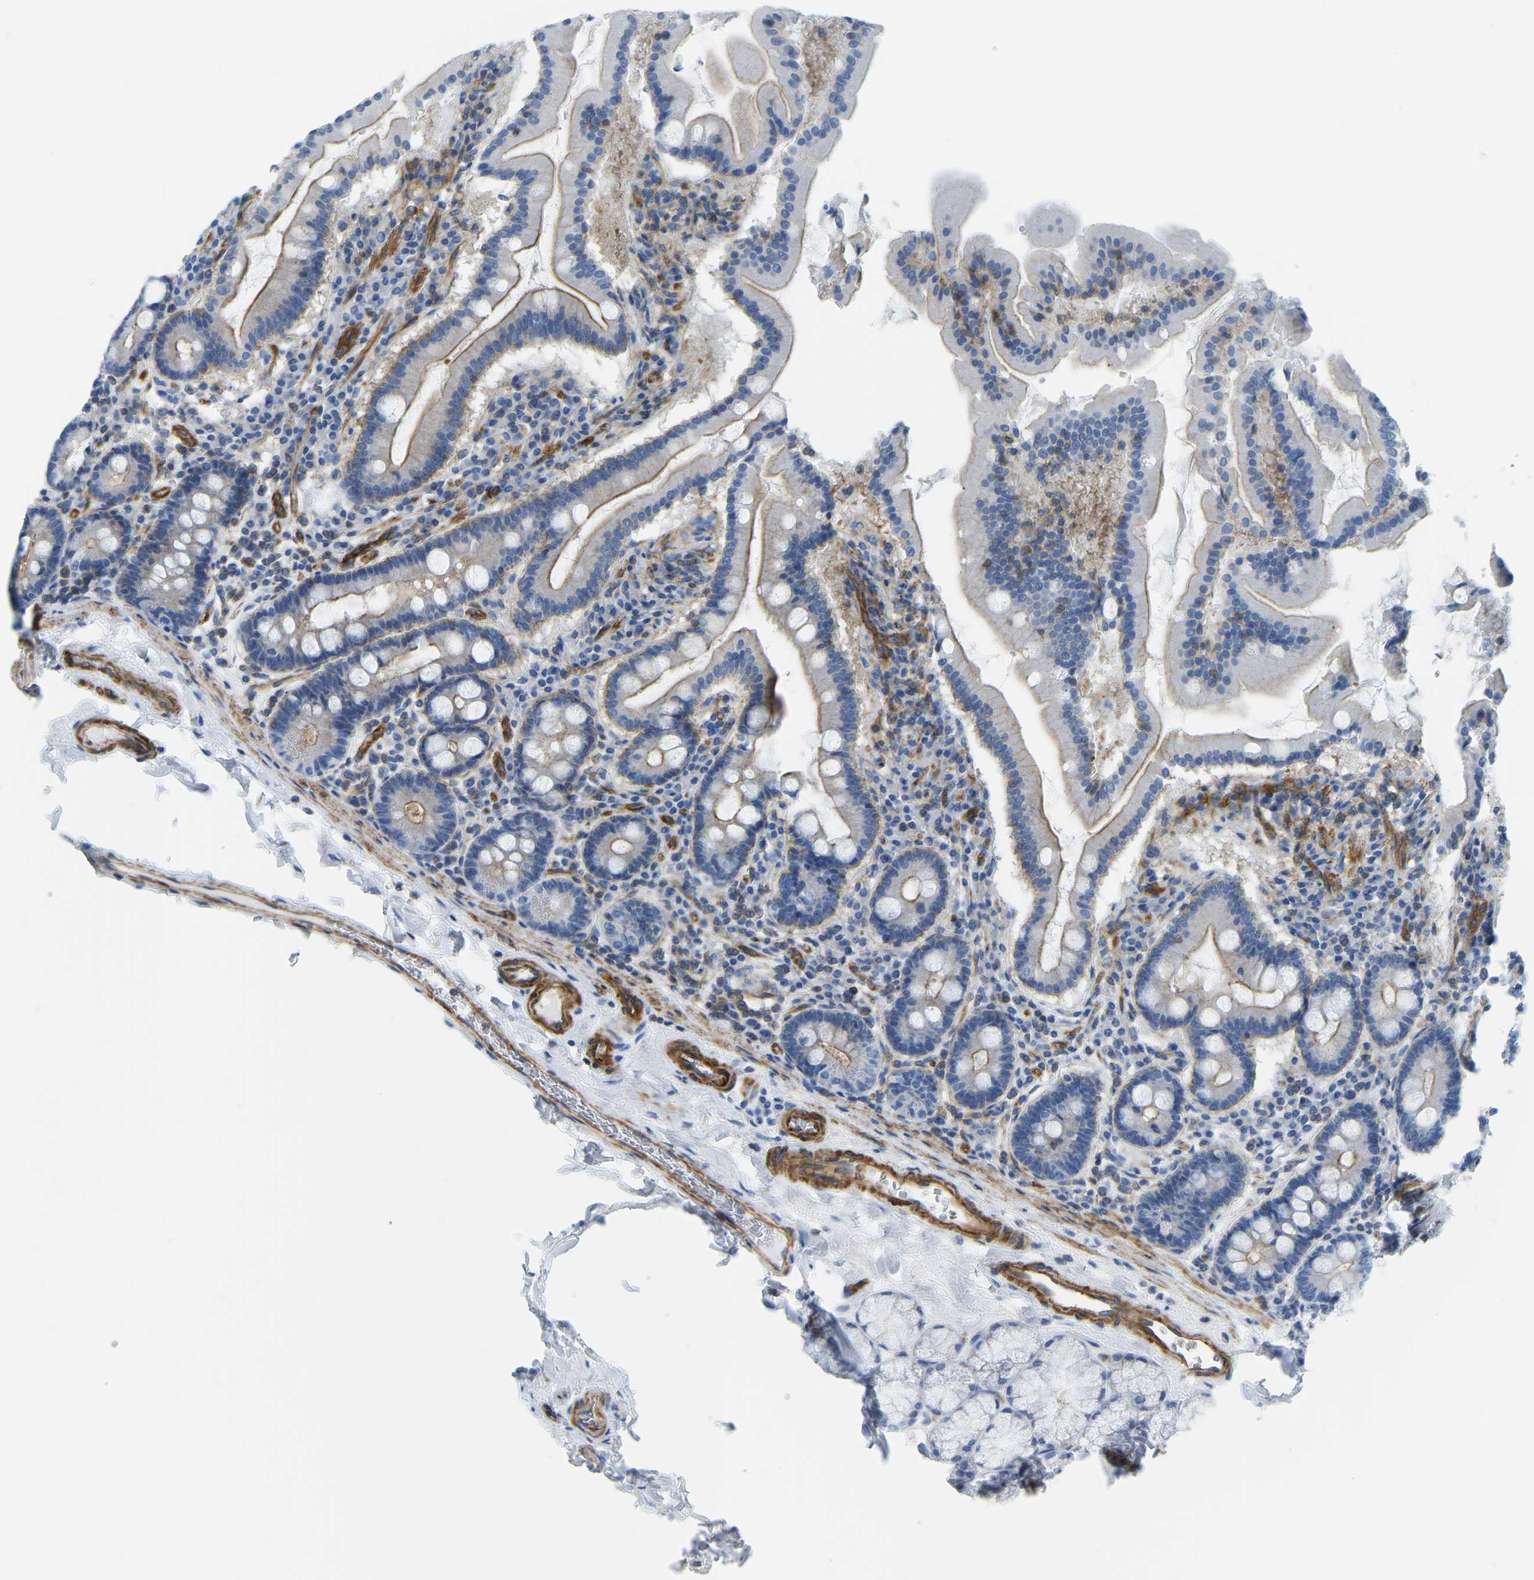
{"staining": {"intensity": "moderate", "quantity": "25%-75%", "location": "cytoplasmic/membranous"}, "tissue": "duodenum", "cell_type": "Glandular cells", "image_type": "normal", "snomed": [{"axis": "morphology", "description": "Normal tissue, NOS"}, {"axis": "topography", "description": "Duodenum"}], "caption": "Moderate cytoplasmic/membranous staining for a protein is seen in about 25%-75% of glandular cells of benign duodenum using immunohistochemistry (IHC).", "gene": "MYL3", "patient": {"sex": "male", "age": 50}}